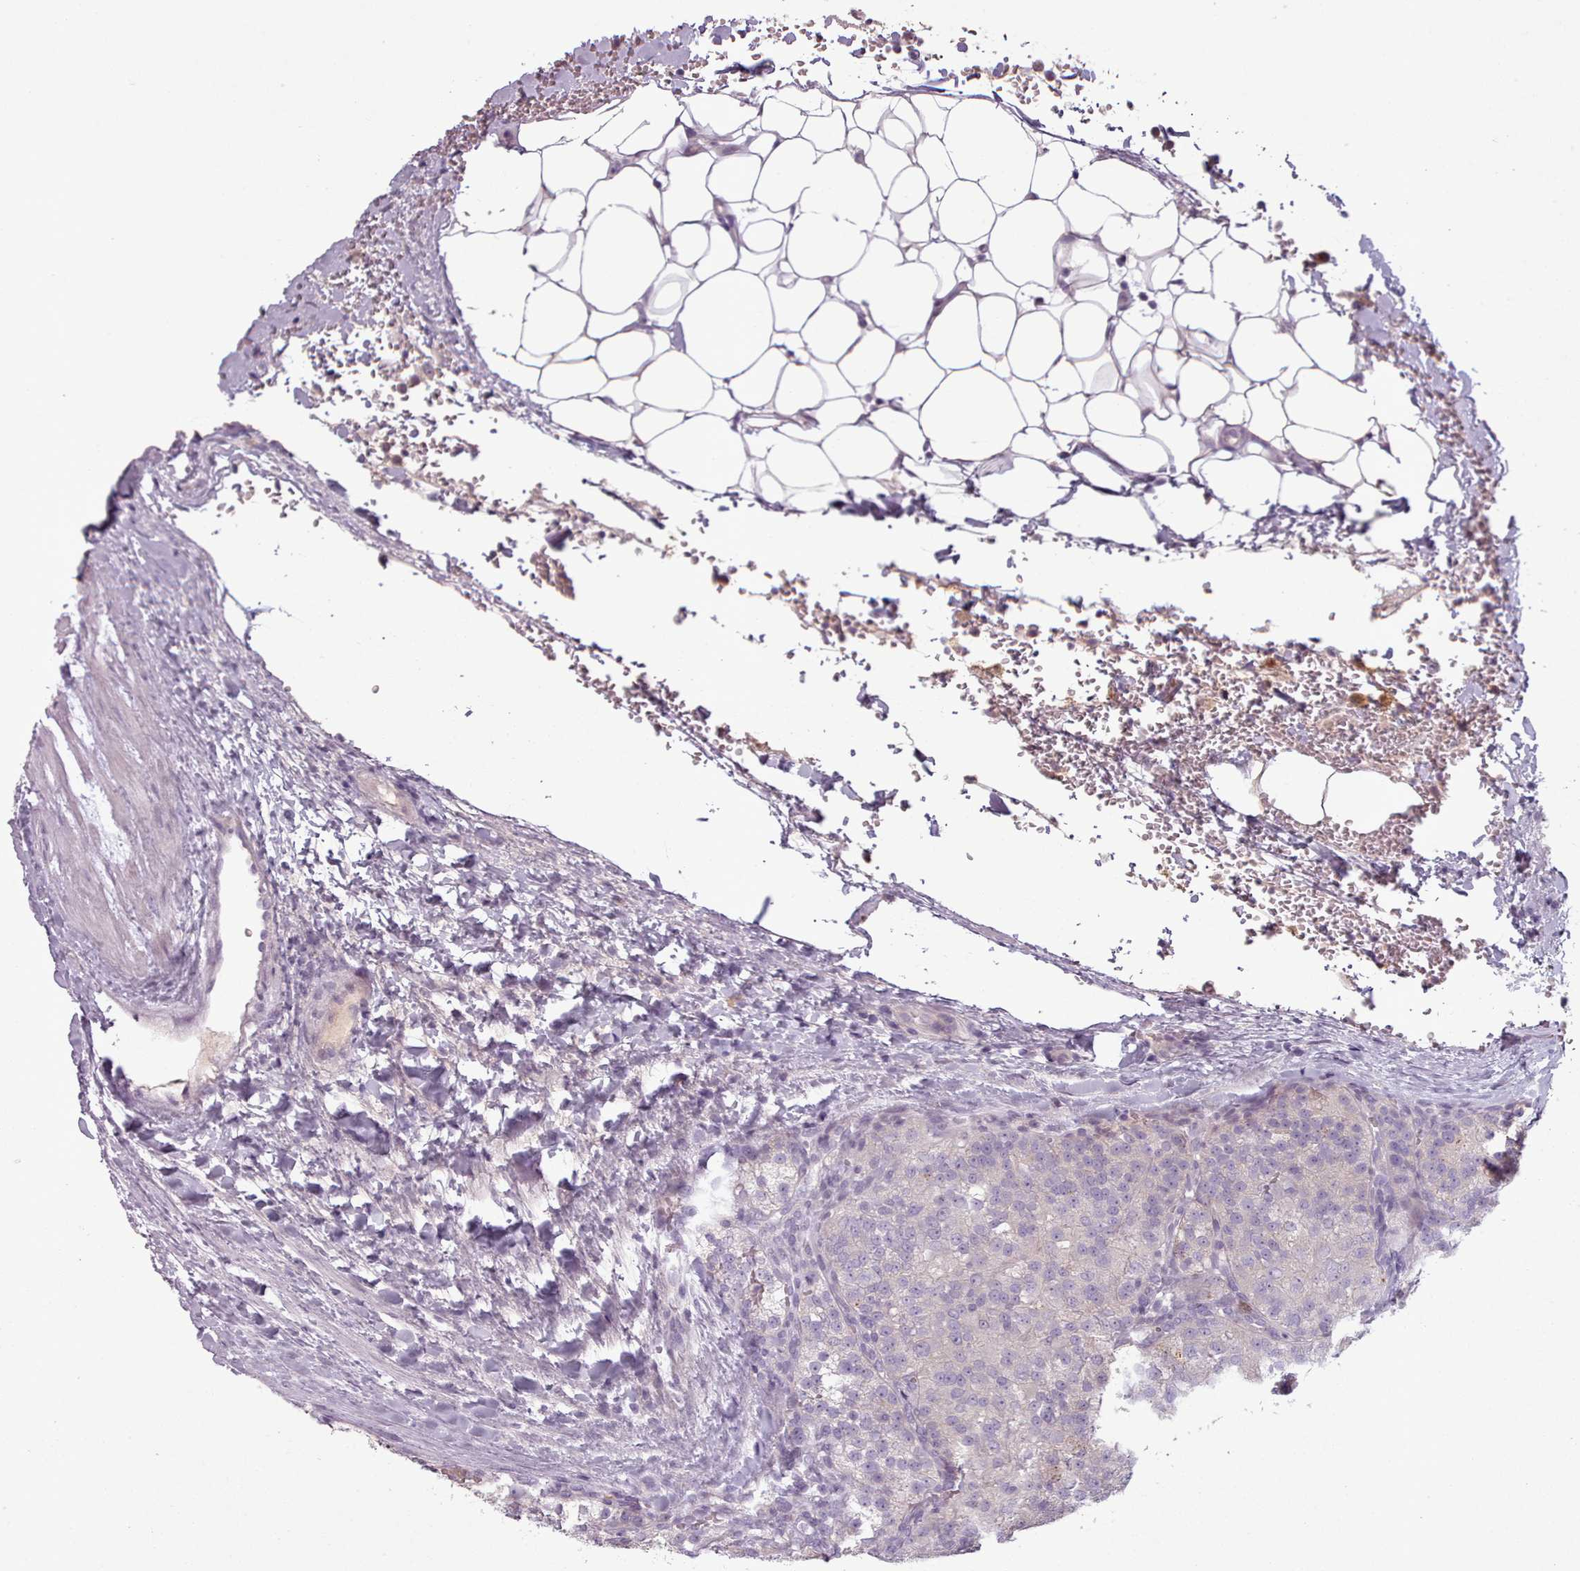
{"staining": {"intensity": "negative", "quantity": "none", "location": "none"}, "tissue": "renal cancer", "cell_type": "Tumor cells", "image_type": "cancer", "snomed": [{"axis": "morphology", "description": "Adenocarcinoma, NOS"}, {"axis": "topography", "description": "Kidney"}], "caption": "This is an immunohistochemistry (IHC) micrograph of human renal cancer (adenocarcinoma). There is no positivity in tumor cells.", "gene": "LAPTM5", "patient": {"sex": "female", "age": 63}}